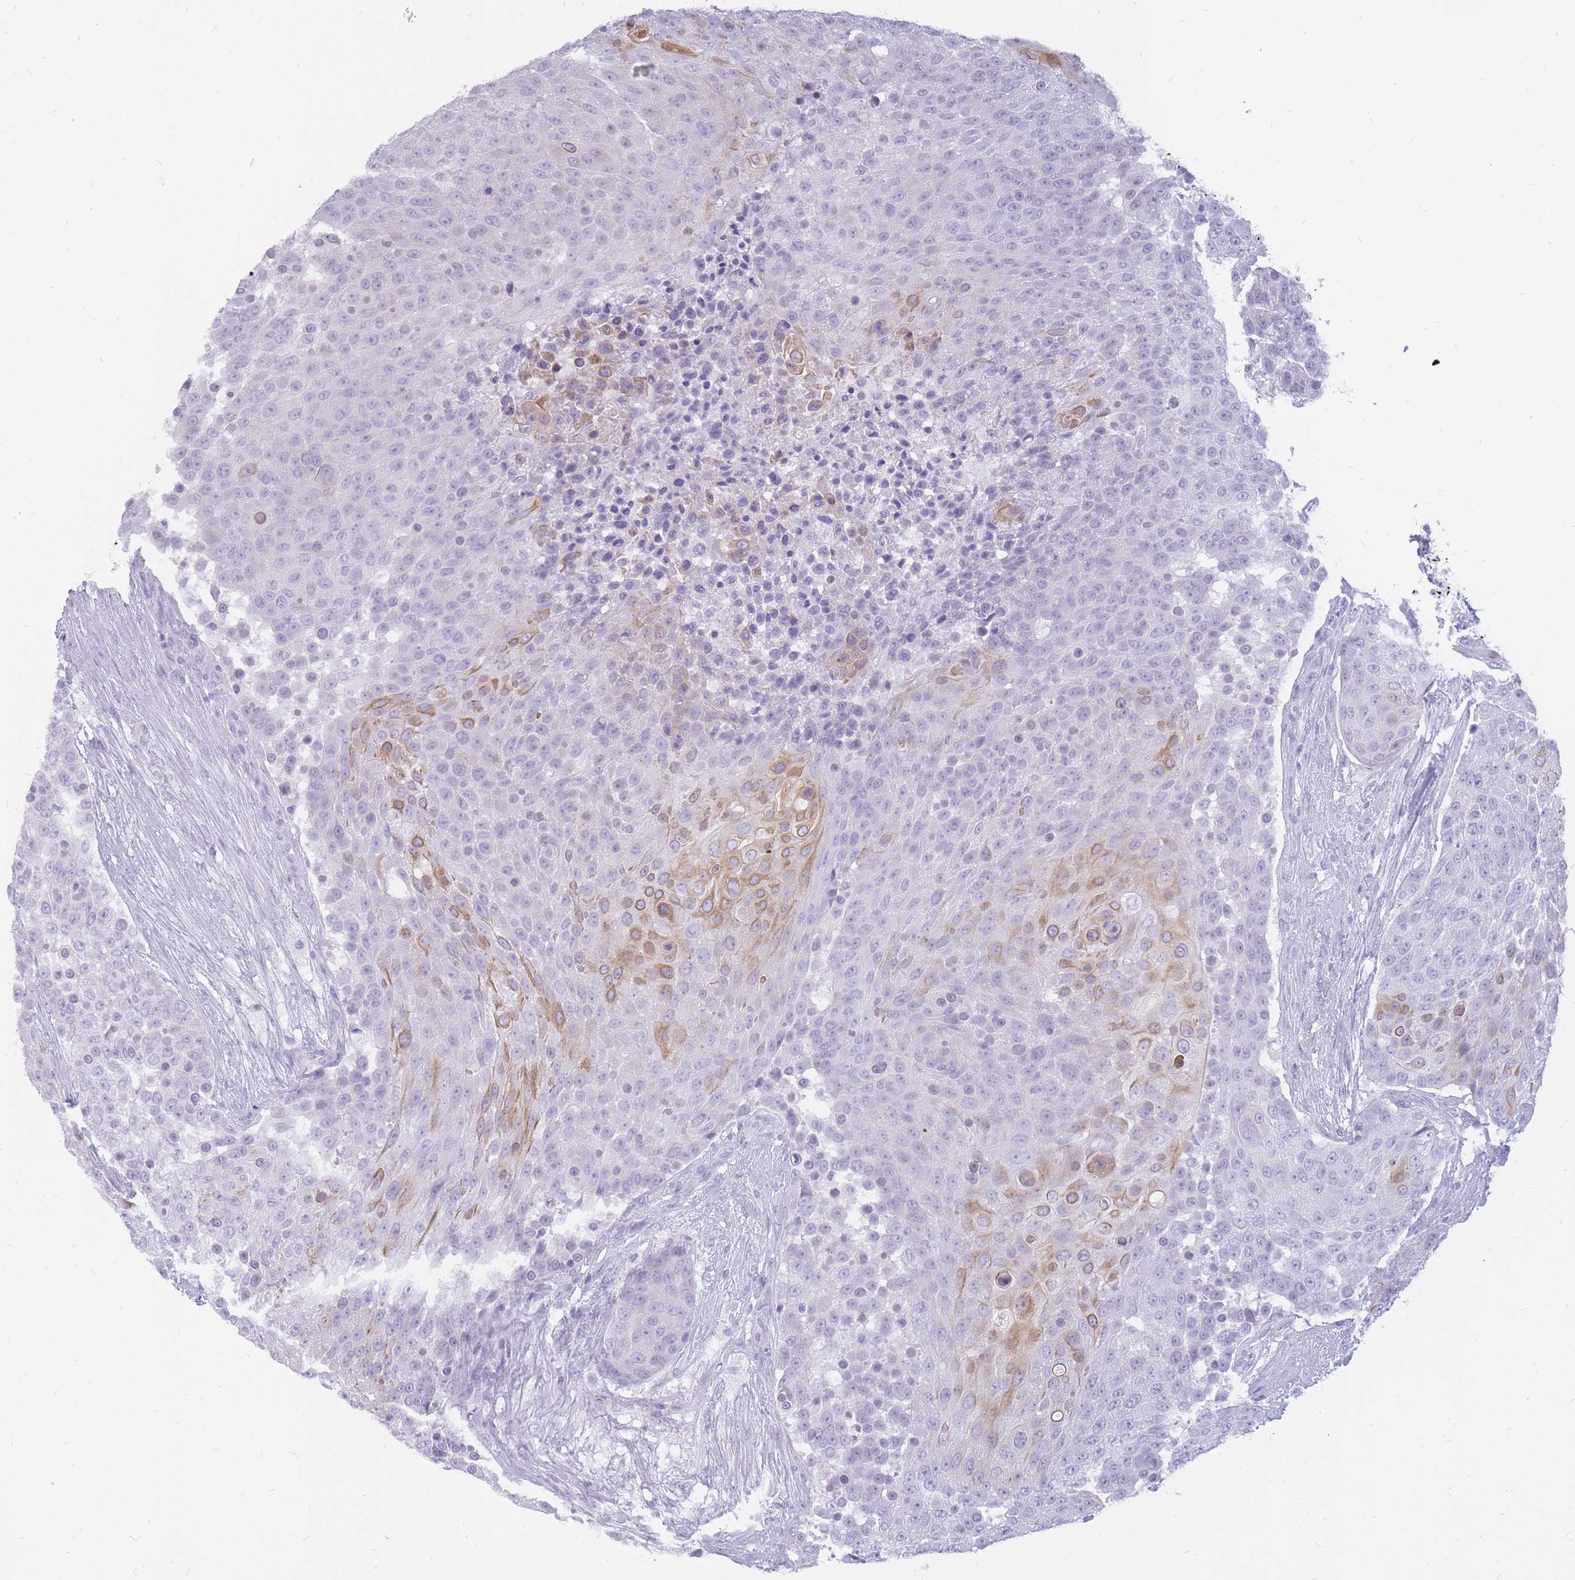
{"staining": {"intensity": "moderate", "quantity": "<25%", "location": "cytoplasmic/membranous"}, "tissue": "urothelial cancer", "cell_type": "Tumor cells", "image_type": "cancer", "snomed": [{"axis": "morphology", "description": "Urothelial carcinoma, High grade"}, {"axis": "topography", "description": "Urinary bladder"}], "caption": "High-power microscopy captured an immunohistochemistry (IHC) histopathology image of urothelial cancer, revealing moderate cytoplasmic/membranous staining in about <25% of tumor cells.", "gene": "INS", "patient": {"sex": "female", "age": 63}}